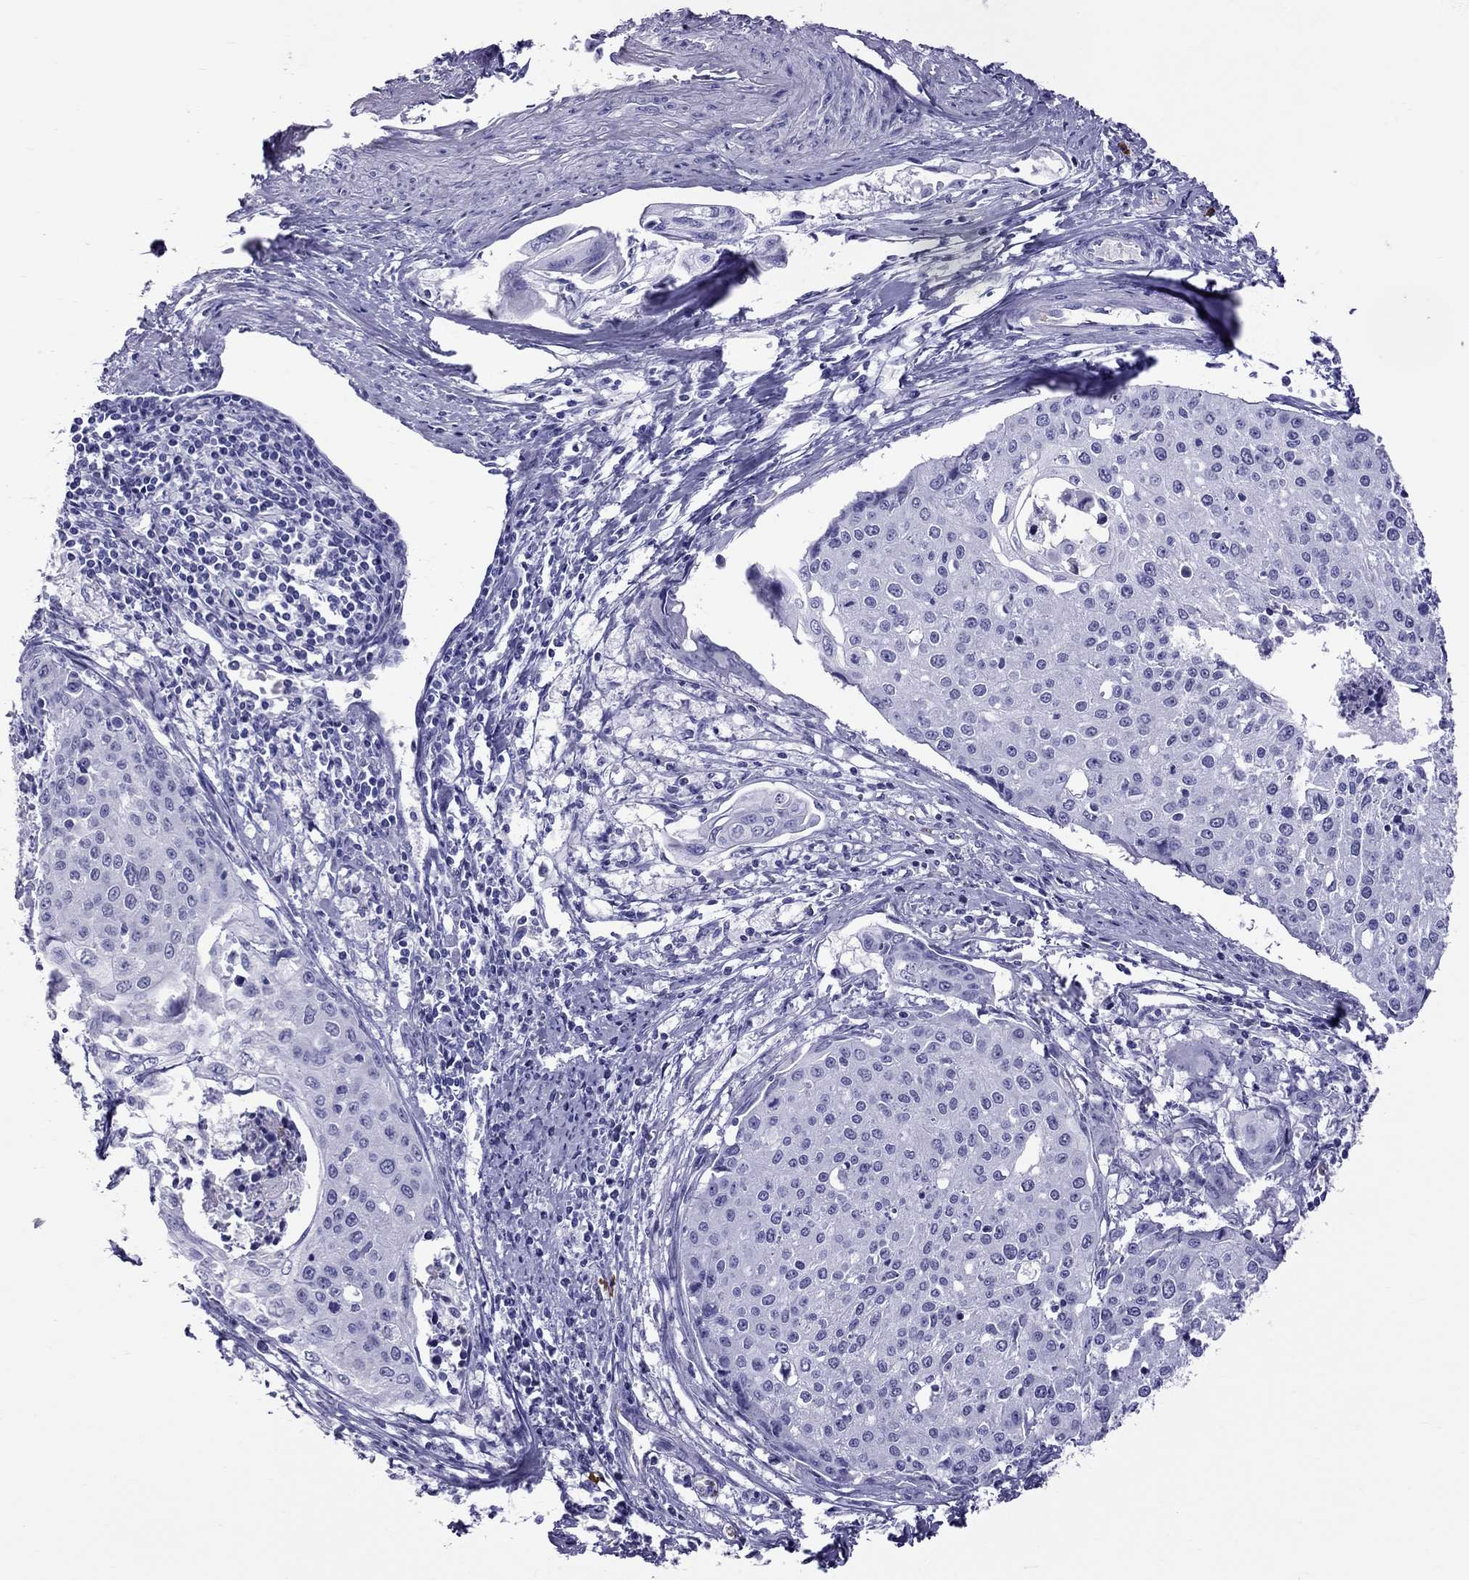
{"staining": {"intensity": "negative", "quantity": "none", "location": "none"}, "tissue": "cervical cancer", "cell_type": "Tumor cells", "image_type": "cancer", "snomed": [{"axis": "morphology", "description": "Squamous cell carcinoma, NOS"}, {"axis": "topography", "description": "Cervix"}], "caption": "Immunohistochemical staining of cervical cancer exhibits no significant staining in tumor cells.", "gene": "SCART1", "patient": {"sex": "female", "age": 38}}